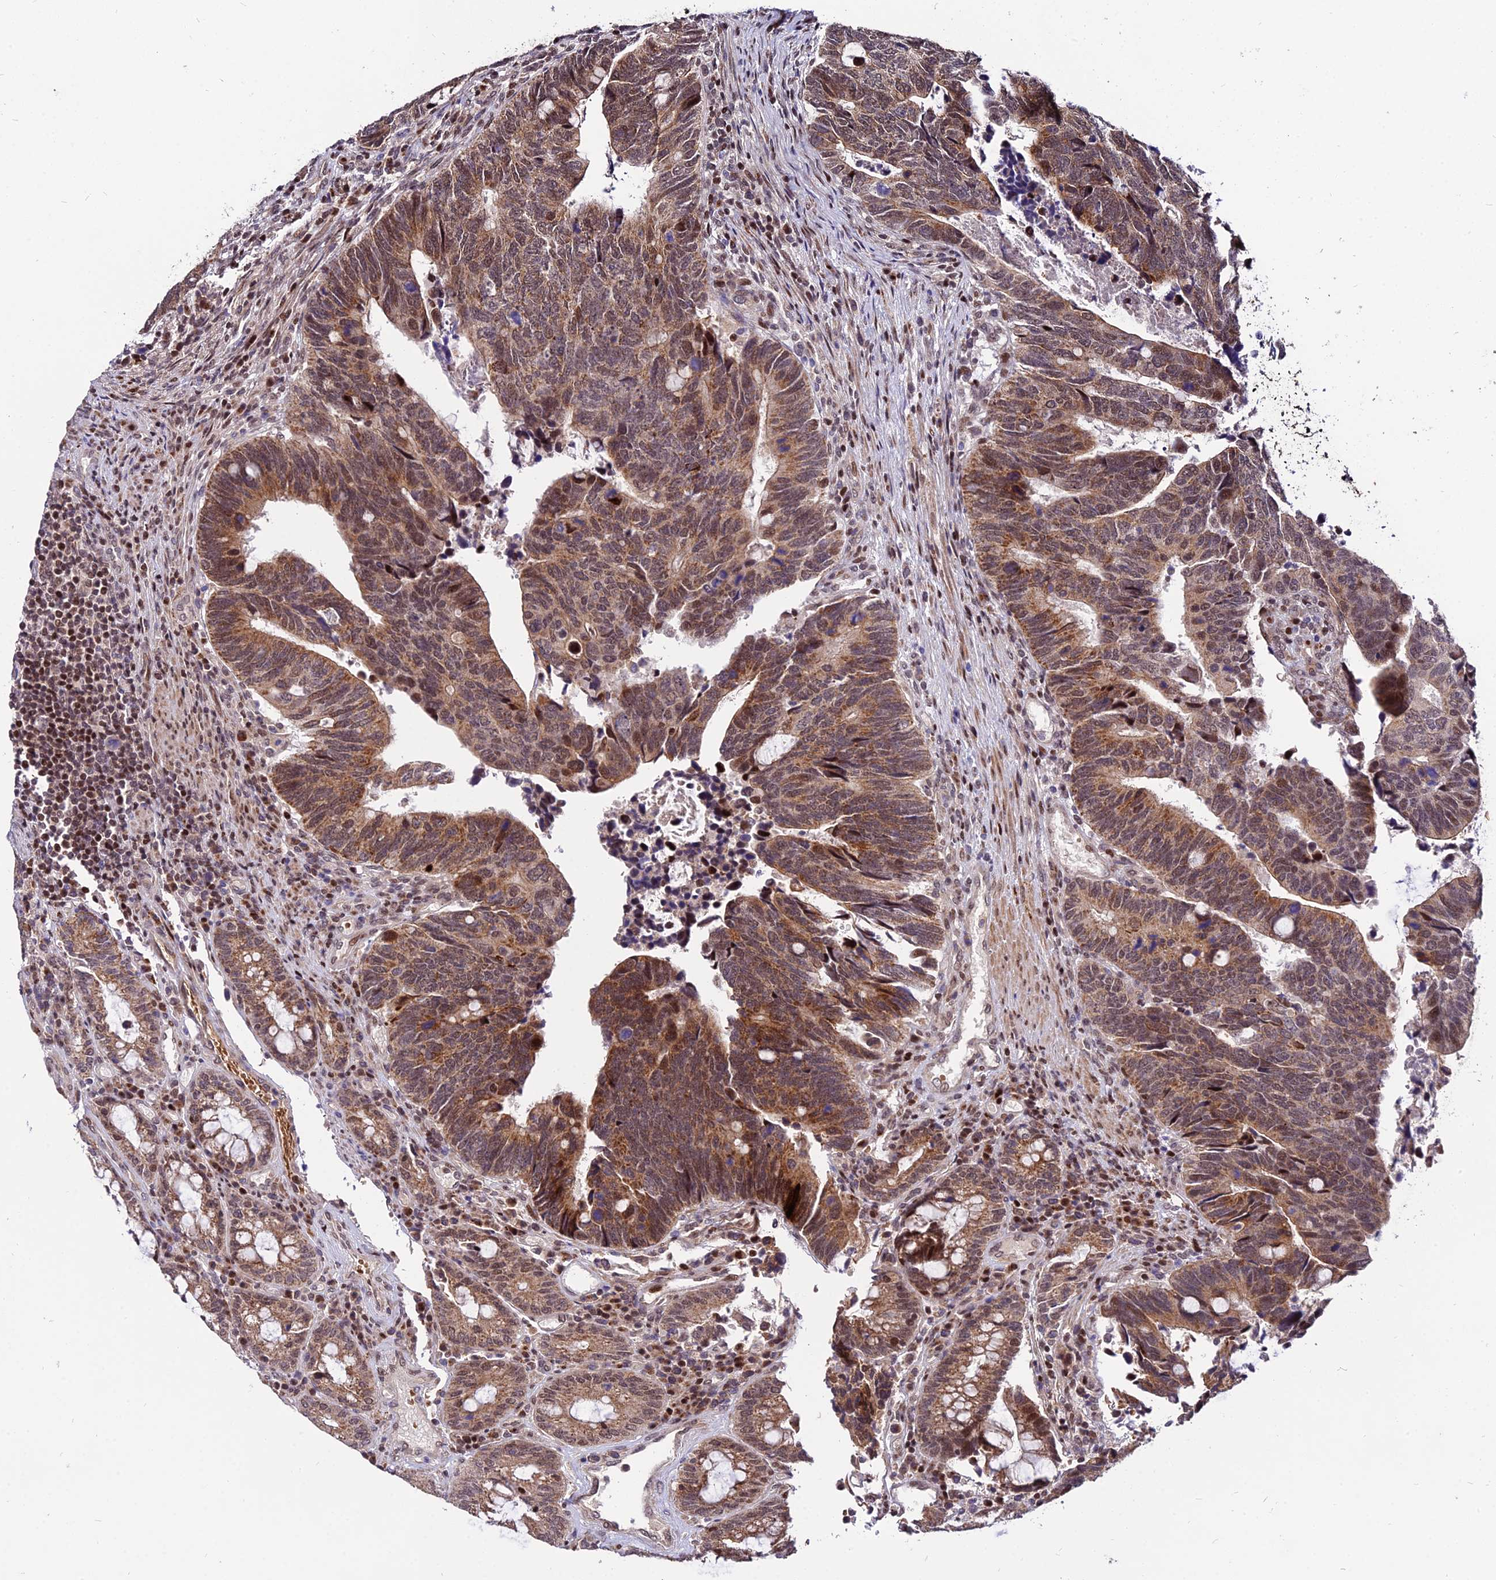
{"staining": {"intensity": "moderate", "quantity": ">75%", "location": "cytoplasmic/membranous,nuclear"}, "tissue": "colorectal cancer", "cell_type": "Tumor cells", "image_type": "cancer", "snomed": [{"axis": "morphology", "description": "Adenocarcinoma, NOS"}, {"axis": "topography", "description": "Colon"}], "caption": "A medium amount of moderate cytoplasmic/membranous and nuclear staining is seen in about >75% of tumor cells in colorectal cancer tissue.", "gene": "CIB3", "patient": {"sex": "male", "age": 87}}